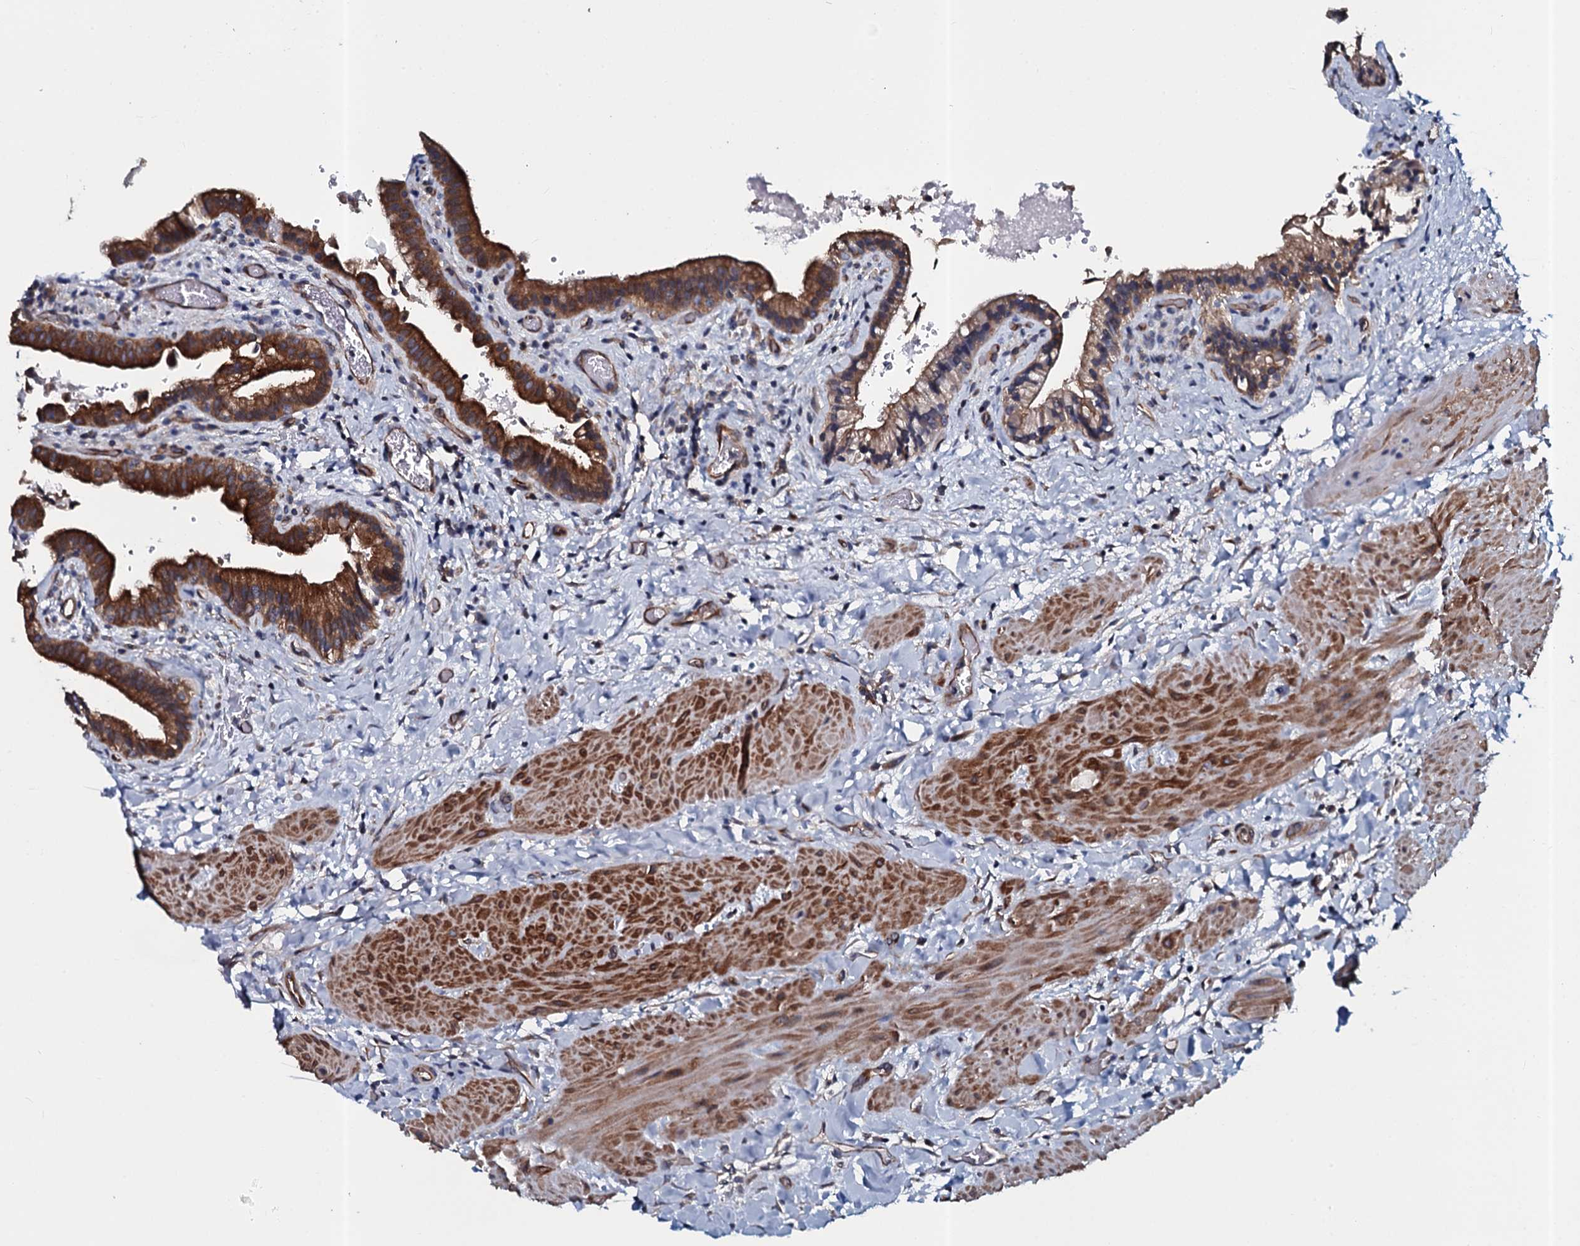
{"staining": {"intensity": "strong", "quantity": ">75%", "location": "cytoplasmic/membranous"}, "tissue": "gallbladder", "cell_type": "Glandular cells", "image_type": "normal", "snomed": [{"axis": "morphology", "description": "Normal tissue, NOS"}, {"axis": "topography", "description": "Gallbladder"}], "caption": "Immunohistochemical staining of benign human gallbladder demonstrates >75% levels of strong cytoplasmic/membranous protein staining in about >75% of glandular cells.", "gene": "TMEM151A", "patient": {"sex": "male", "age": 24}}